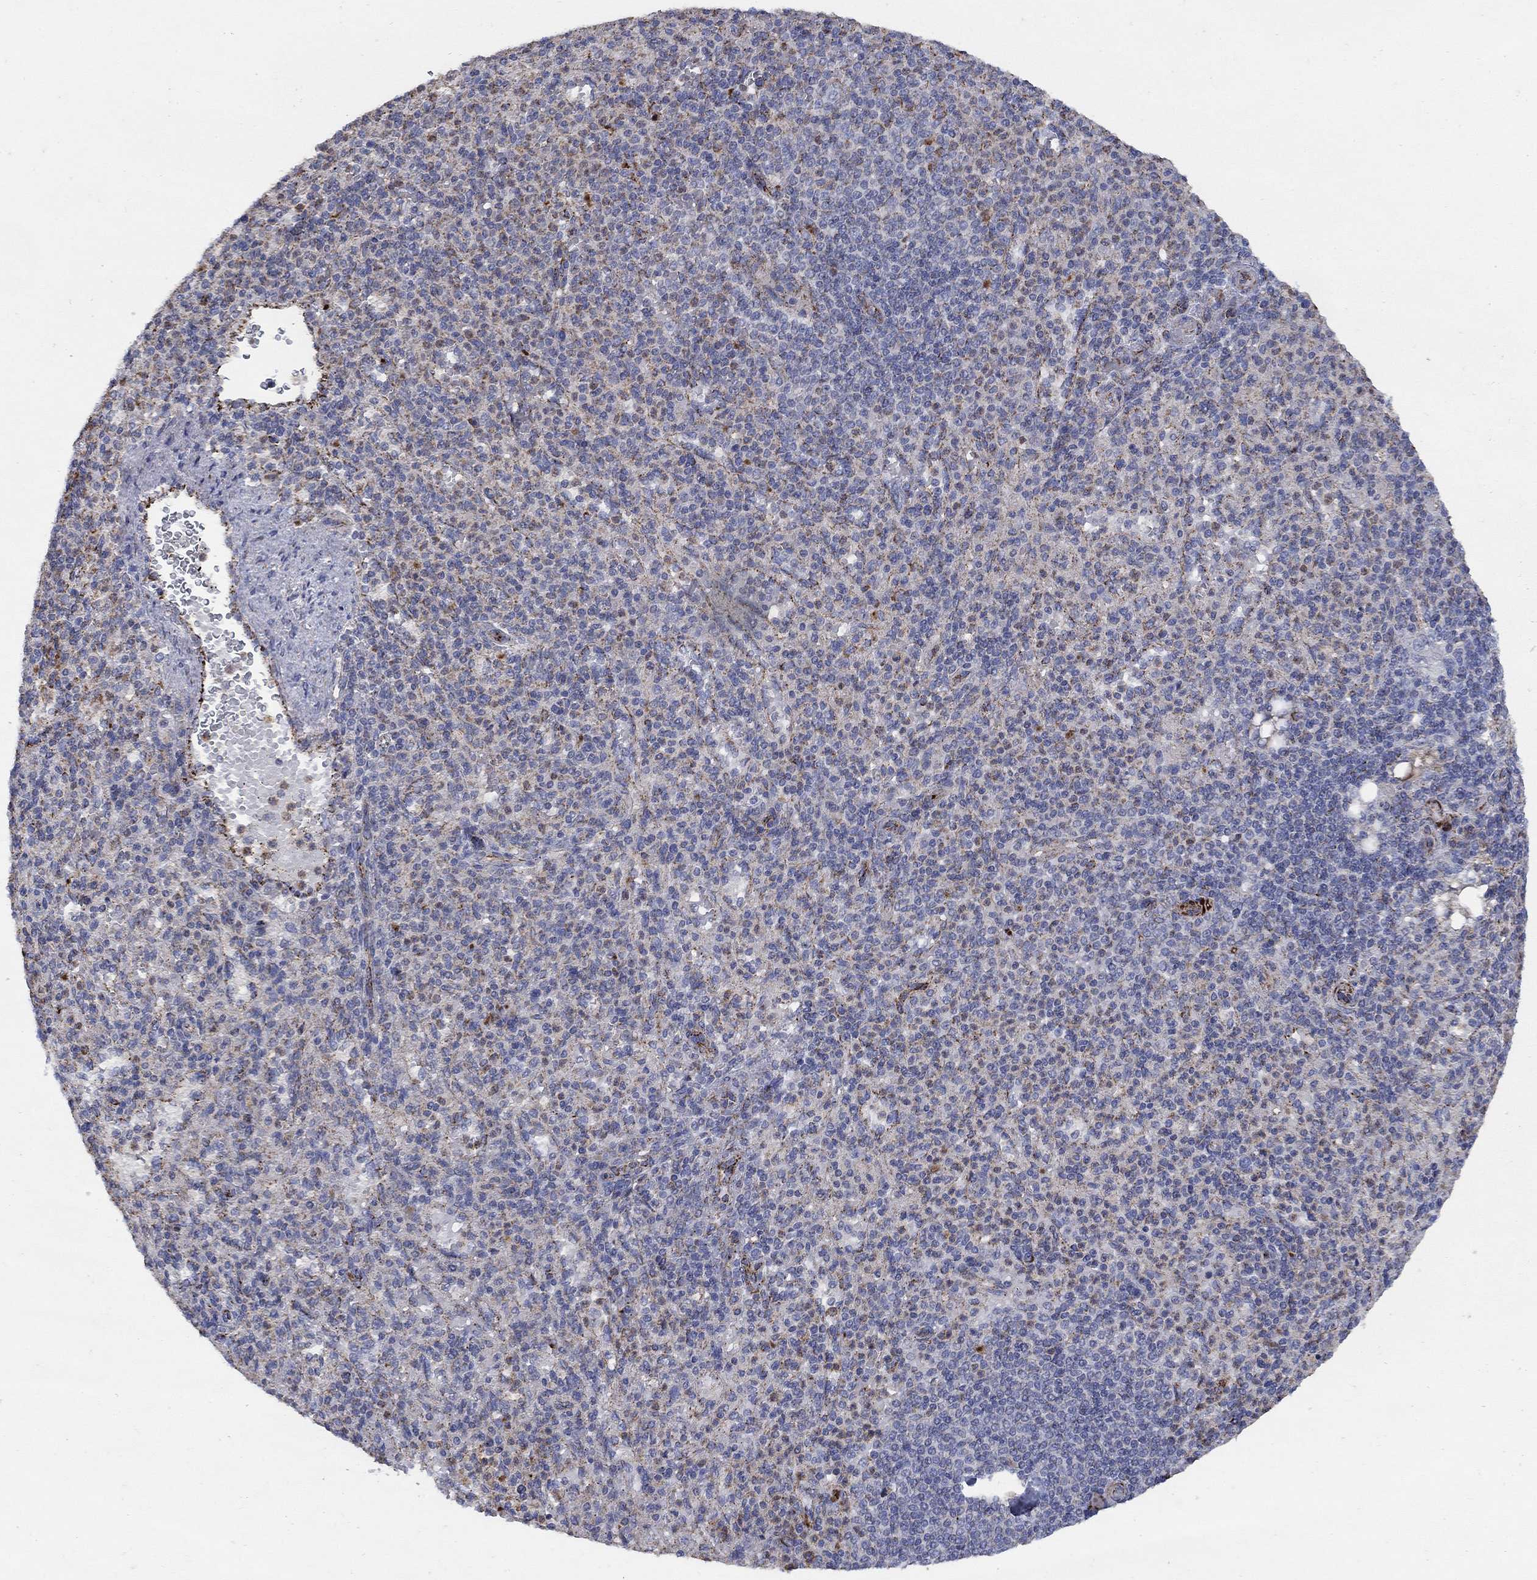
{"staining": {"intensity": "moderate", "quantity": "<25%", "location": "cytoplasmic/membranous"}, "tissue": "spleen", "cell_type": "Cells in red pulp", "image_type": "normal", "snomed": [{"axis": "morphology", "description": "Normal tissue, NOS"}, {"axis": "topography", "description": "Spleen"}], "caption": "IHC photomicrograph of unremarkable spleen: human spleen stained using immunohistochemistry displays low levels of moderate protein expression localized specifically in the cytoplasmic/membranous of cells in red pulp, appearing as a cytoplasmic/membranous brown color.", "gene": "PNPLA2", "patient": {"sex": "female", "age": 74}}